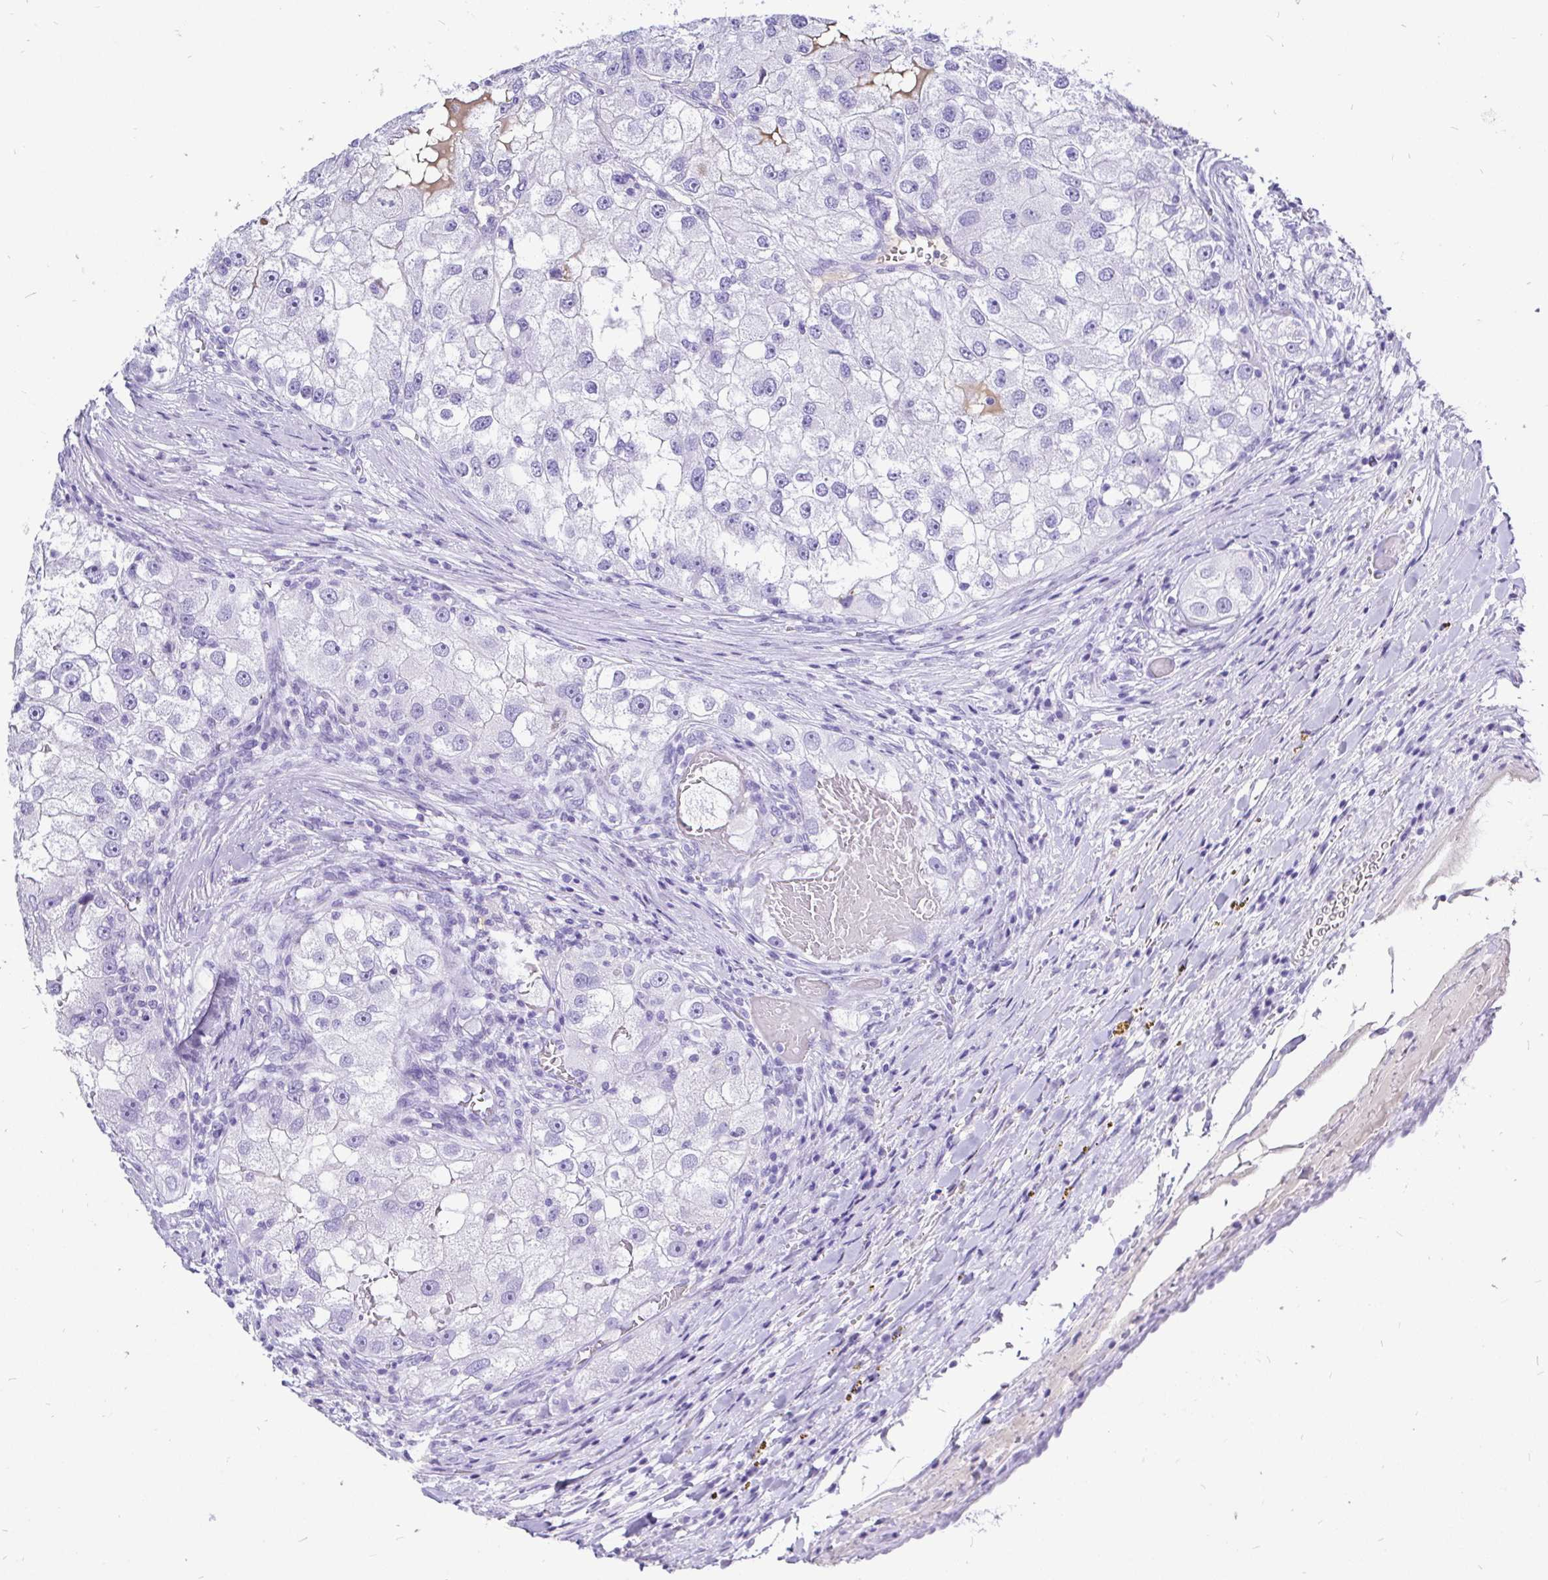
{"staining": {"intensity": "negative", "quantity": "none", "location": "none"}, "tissue": "renal cancer", "cell_type": "Tumor cells", "image_type": "cancer", "snomed": [{"axis": "morphology", "description": "Adenocarcinoma, NOS"}, {"axis": "topography", "description": "Kidney"}], "caption": "High power microscopy image of an immunohistochemistry (IHC) histopathology image of renal cancer (adenocarcinoma), revealing no significant expression in tumor cells. (Brightfield microscopy of DAB (3,3'-diaminobenzidine) IHC at high magnification).", "gene": "KRT13", "patient": {"sex": "male", "age": 63}}